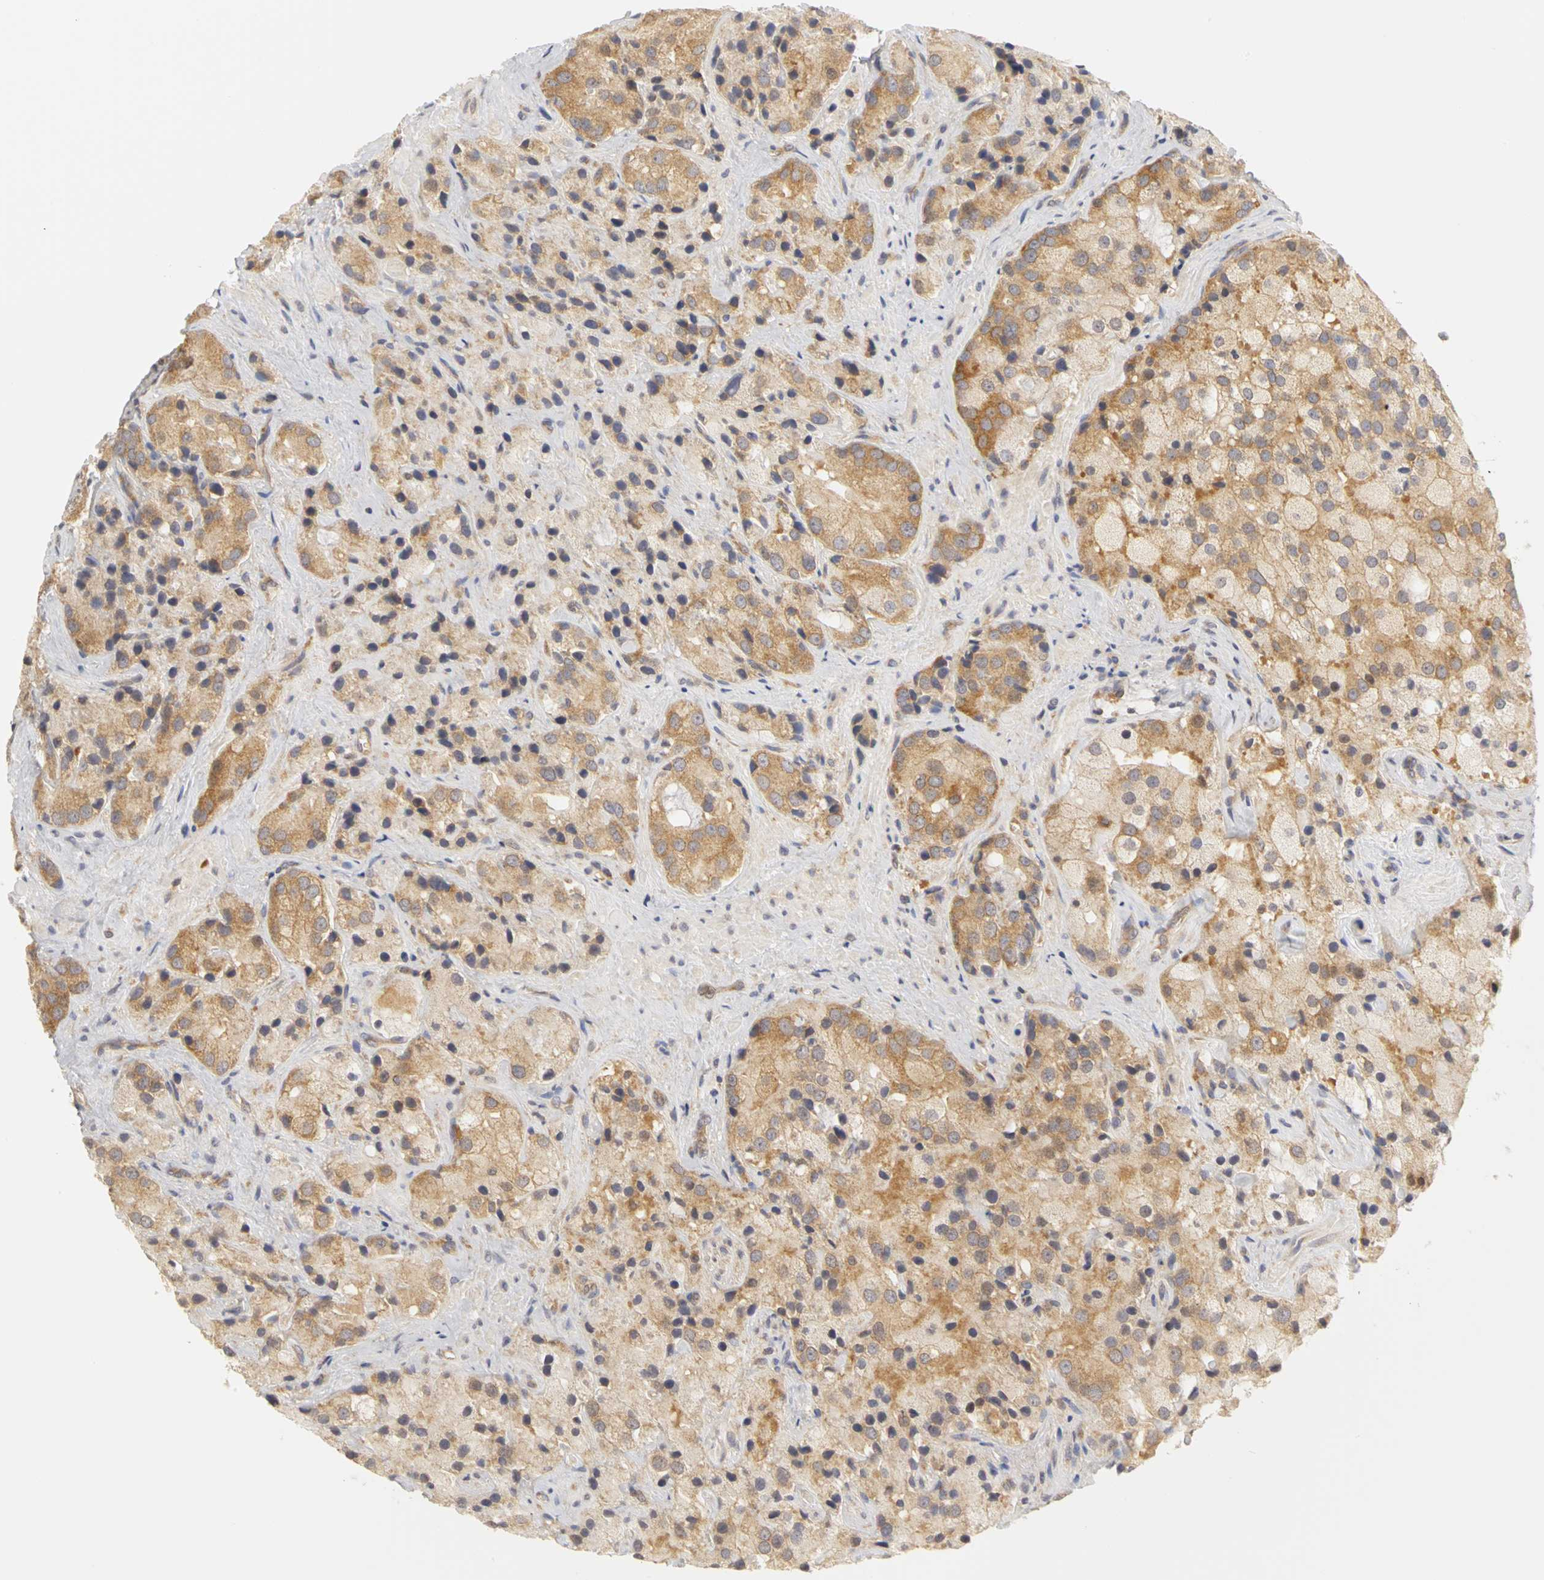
{"staining": {"intensity": "weak", "quantity": ">75%", "location": "cytoplasmic/membranous"}, "tissue": "prostate cancer", "cell_type": "Tumor cells", "image_type": "cancer", "snomed": [{"axis": "morphology", "description": "Adenocarcinoma, High grade"}, {"axis": "topography", "description": "Prostate"}], "caption": "Immunohistochemistry histopathology image of human prostate cancer stained for a protein (brown), which demonstrates low levels of weak cytoplasmic/membranous staining in approximately >75% of tumor cells.", "gene": "IRAK1", "patient": {"sex": "male", "age": 70}}